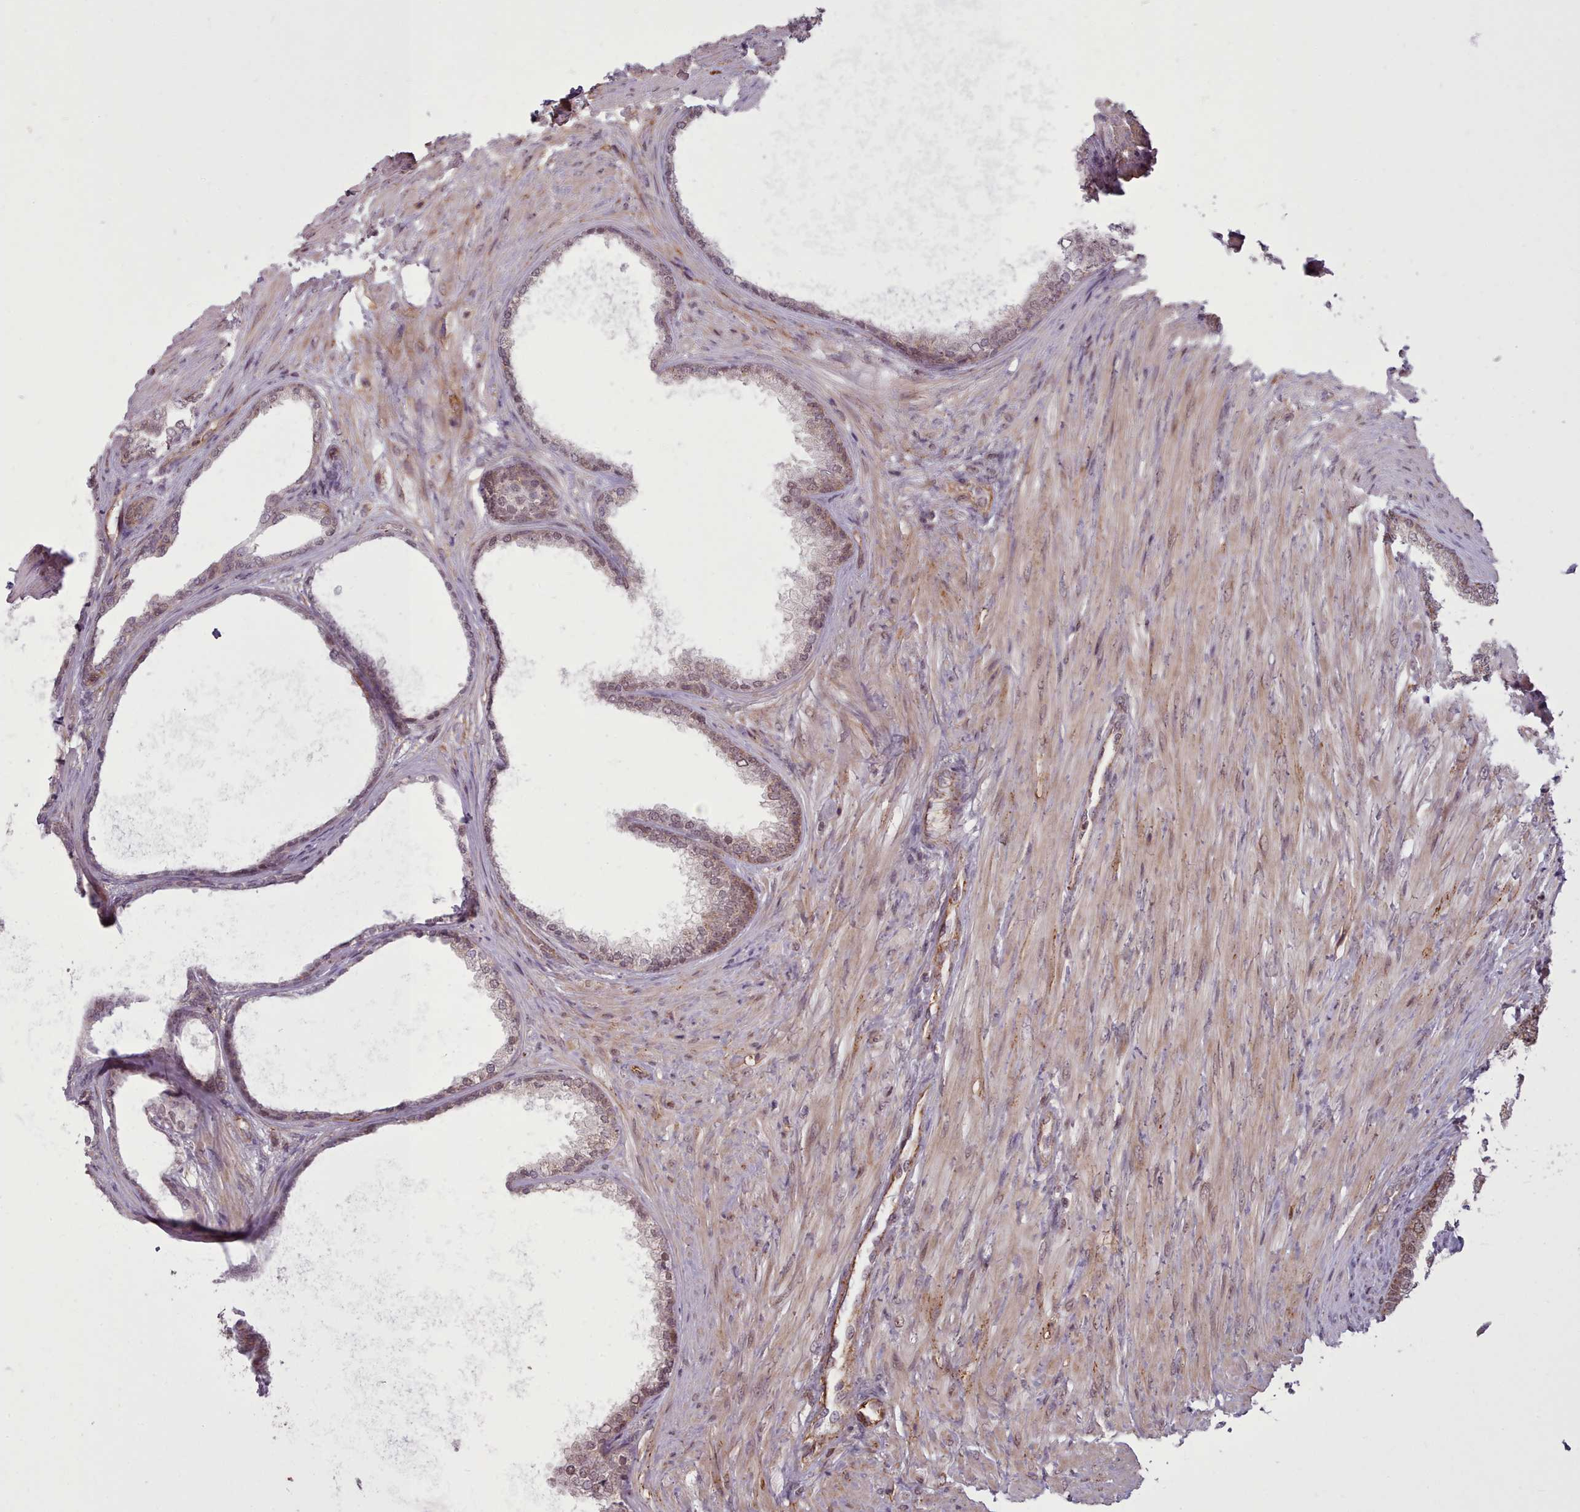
{"staining": {"intensity": "weak", "quantity": "25%-75%", "location": "cytoplasmic/membranous,nuclear"}, "tissue": "prostate", "cell_type": "Glandular cells", "image_type": "normal", "snomed": [{"axis": "morphology", "description": "Normal tissue, NOS"}, {"axis": "topography", "description": "Prostate"}], "caption": "Immunohistochemical staining of normal prostate shows low levels of weak cytoplasmic/membranous,nuclear expression in about 25%-75% of glandular cells.", "gene": "ZMYM4", "patient": {"sex": "male", "age": 76}}